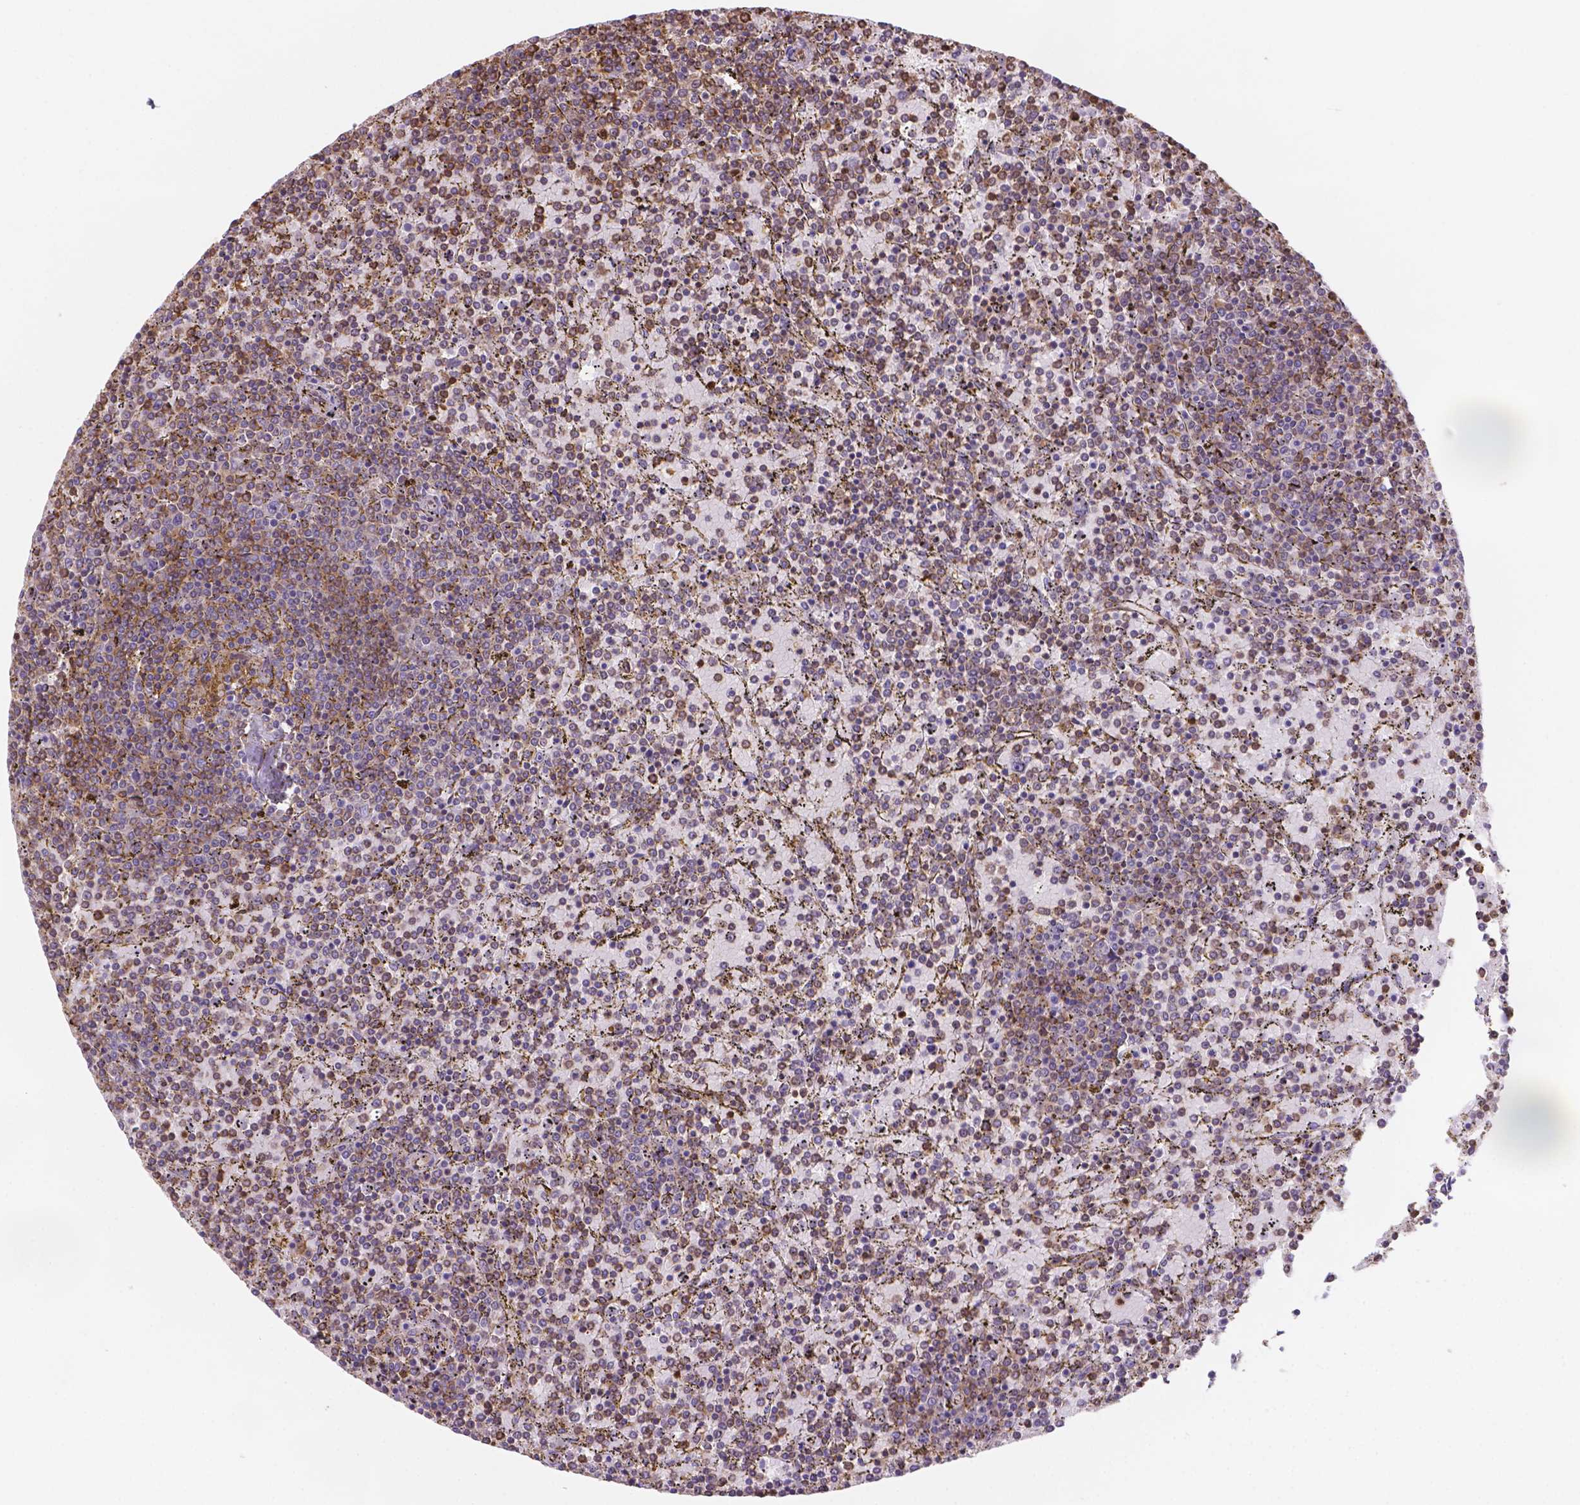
{"staining": {"intensity": "moderate", "quantity": ">75%", "location": "cytoplasmic/membranous"}, "tissue": "lymphoma", "cell_type": "Tumor cells", "image_type": "cancer", "snomed": [{"axis": "morphology", "description": "Malignant lymphoma, non-Hodgkin's type, Low grade"}, {"axis": "topography", "description": "Spleen"}], "caption": "Lymphoma was stained to show a protein in brown. There is medium levels of moderate cytoplasmic/membranous expression in approximately >75% of tumor cells. The staining was performed using DAB (3,3'-diaminobenzidine), with brown indicating positive protein expression. Nuclei are stained blue with hematoxylin.", "gene": "DMWD", "patient": {"sex": "female", "age": 77}}